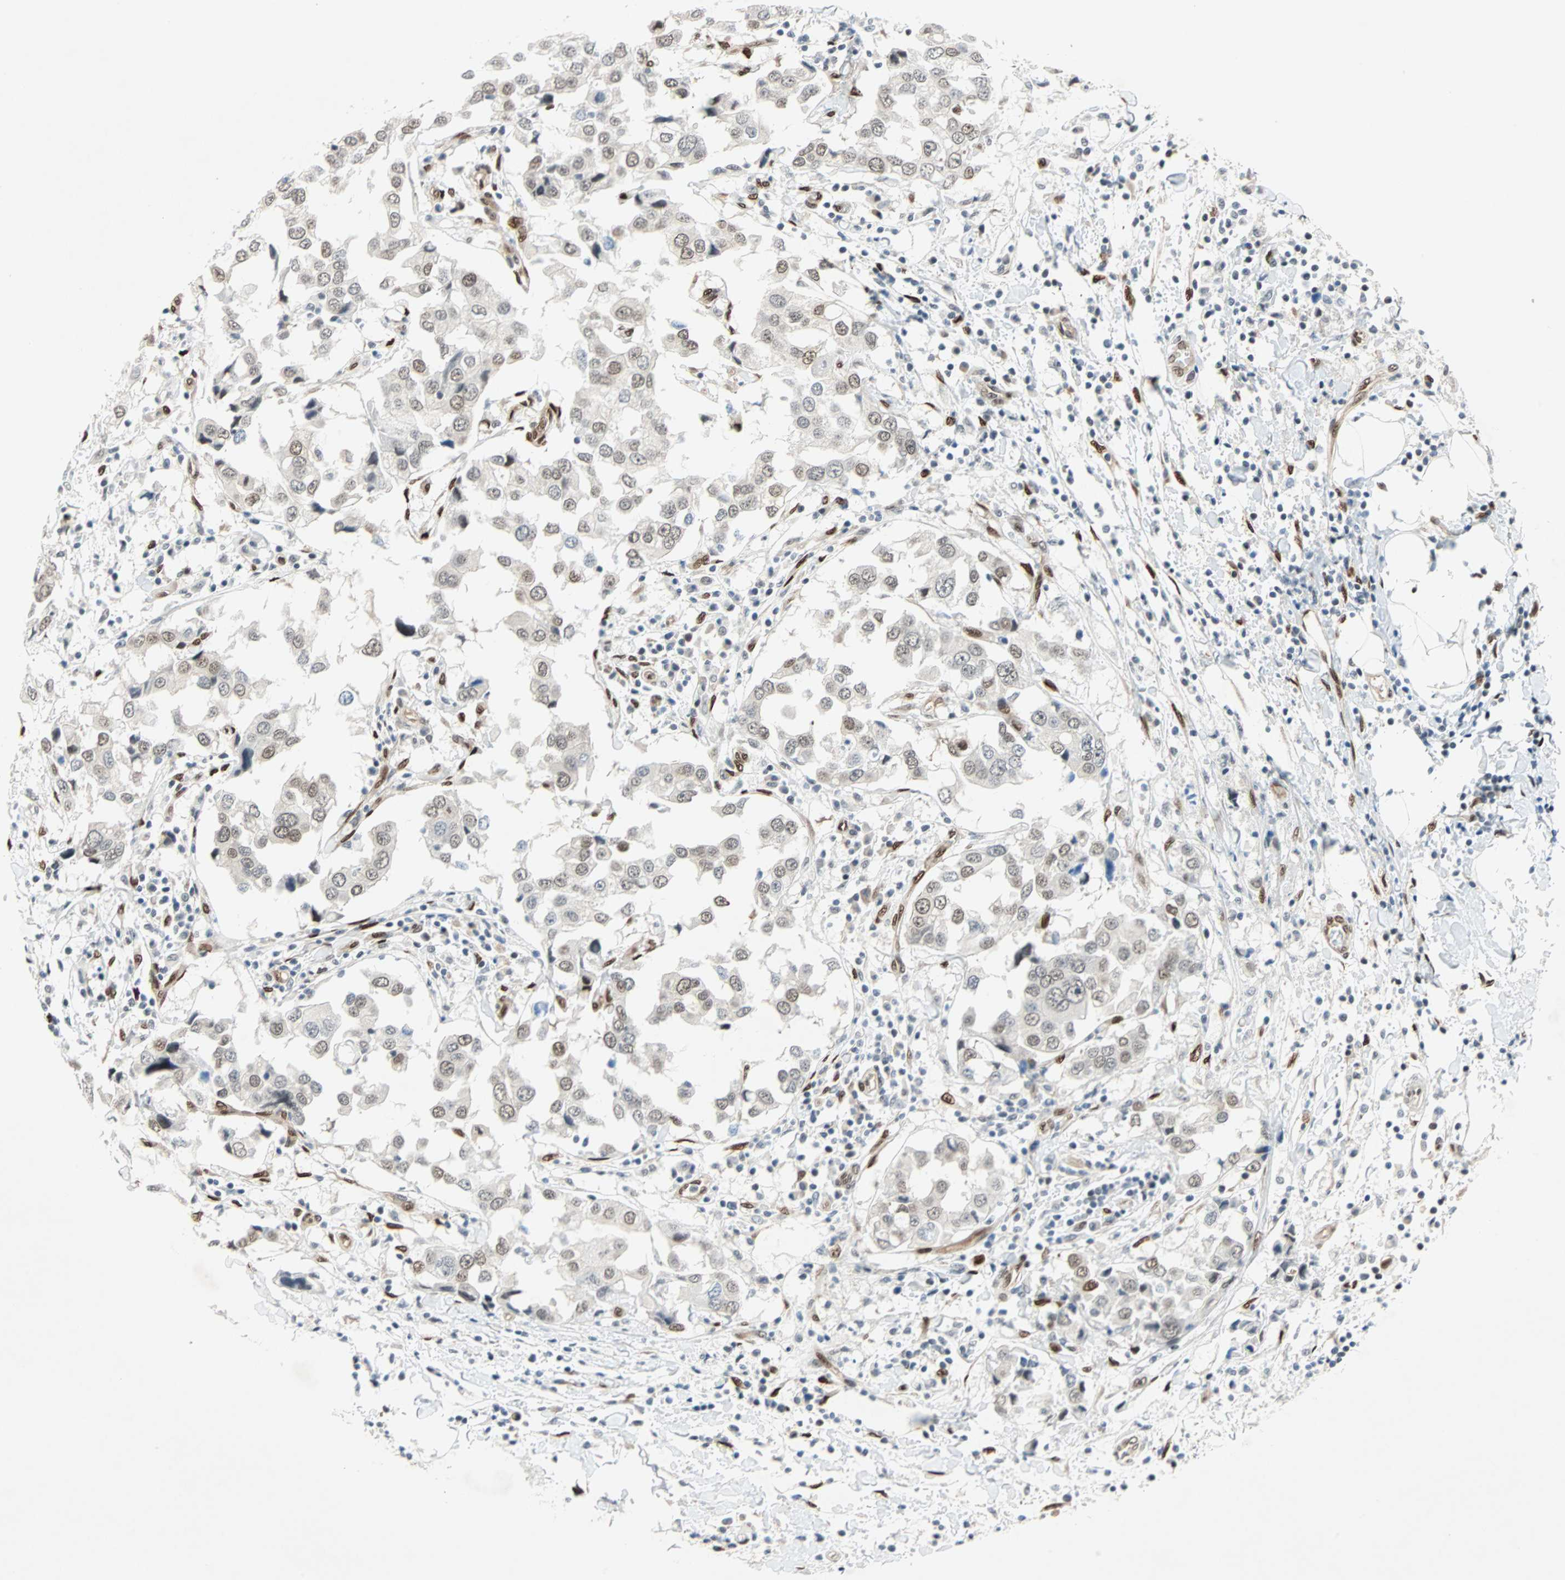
{"staining": {"intensity": "weak", "quantity": "25%-75%", "location": "nuclear"}, "tissue": "breast cancer", "cell_type": "Tumor cells", "image_type": "cancer", "snomed": [{"axis": "morphology", "description": "Duct carcinoma"}, {"axis": "topography", "description": "Breast"}], "caption": "Weak nuclear staining for a protein is seen in approximately 25%-75% of tumor cells of breast cancer using immunohistochemistry (IHC).", "gene": "WWTR1", "patient": {"sex": "female", "age": 27}}